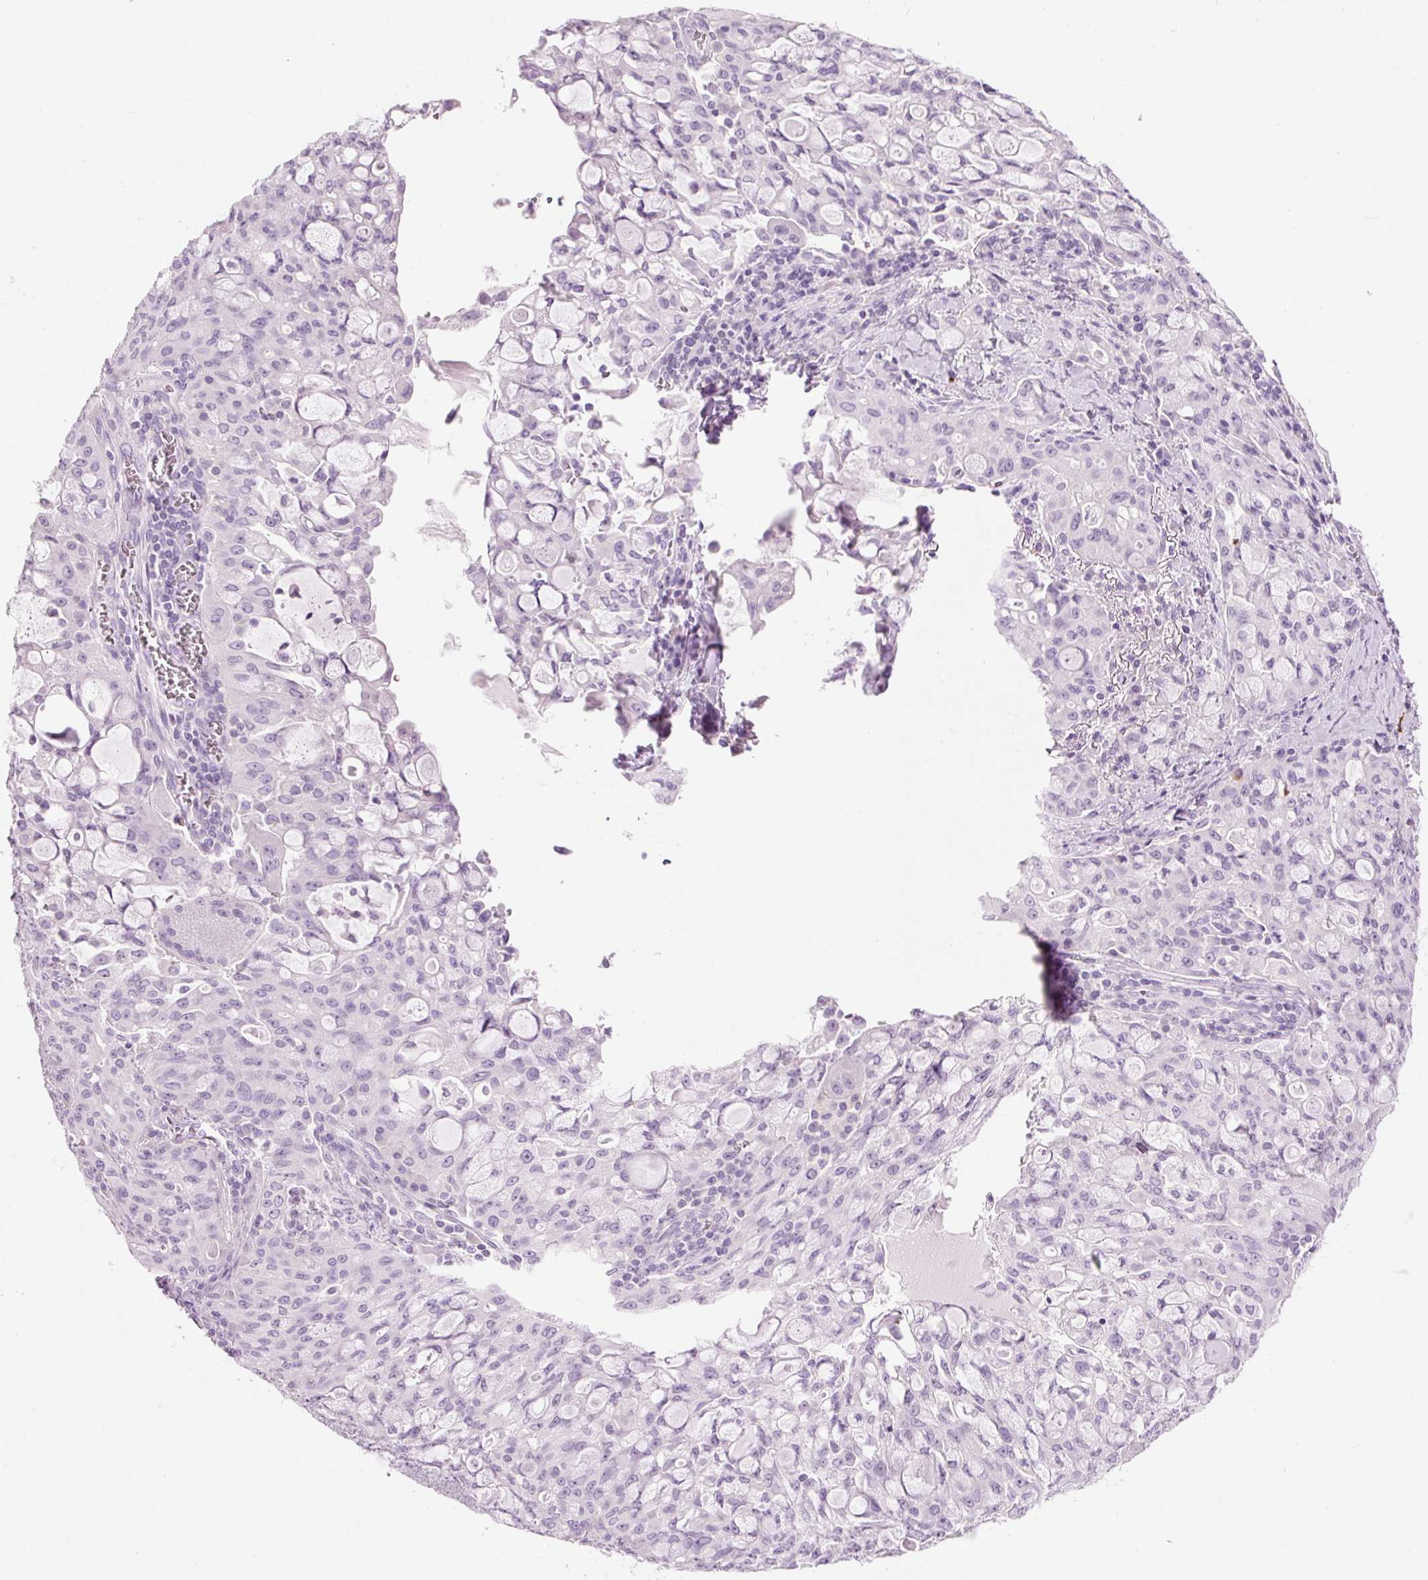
{"staining": {"intensity": "negative", "quantity": "none", "location": "none"}, "tissue": "lung cancer", "cell_type": "Tumor cells", "image_type": "cancer", "snomed": [{"axis": "morphology", "description": "Adenocarcinoma, NOS"}, {"axis": "topography", "description": "Lung"}], "caption": "The photomicrograph reveals no significant expression in tumor cells of lung cancer.", "gene": "CMA1", "patient": {"sex": "female", "age": 44}}